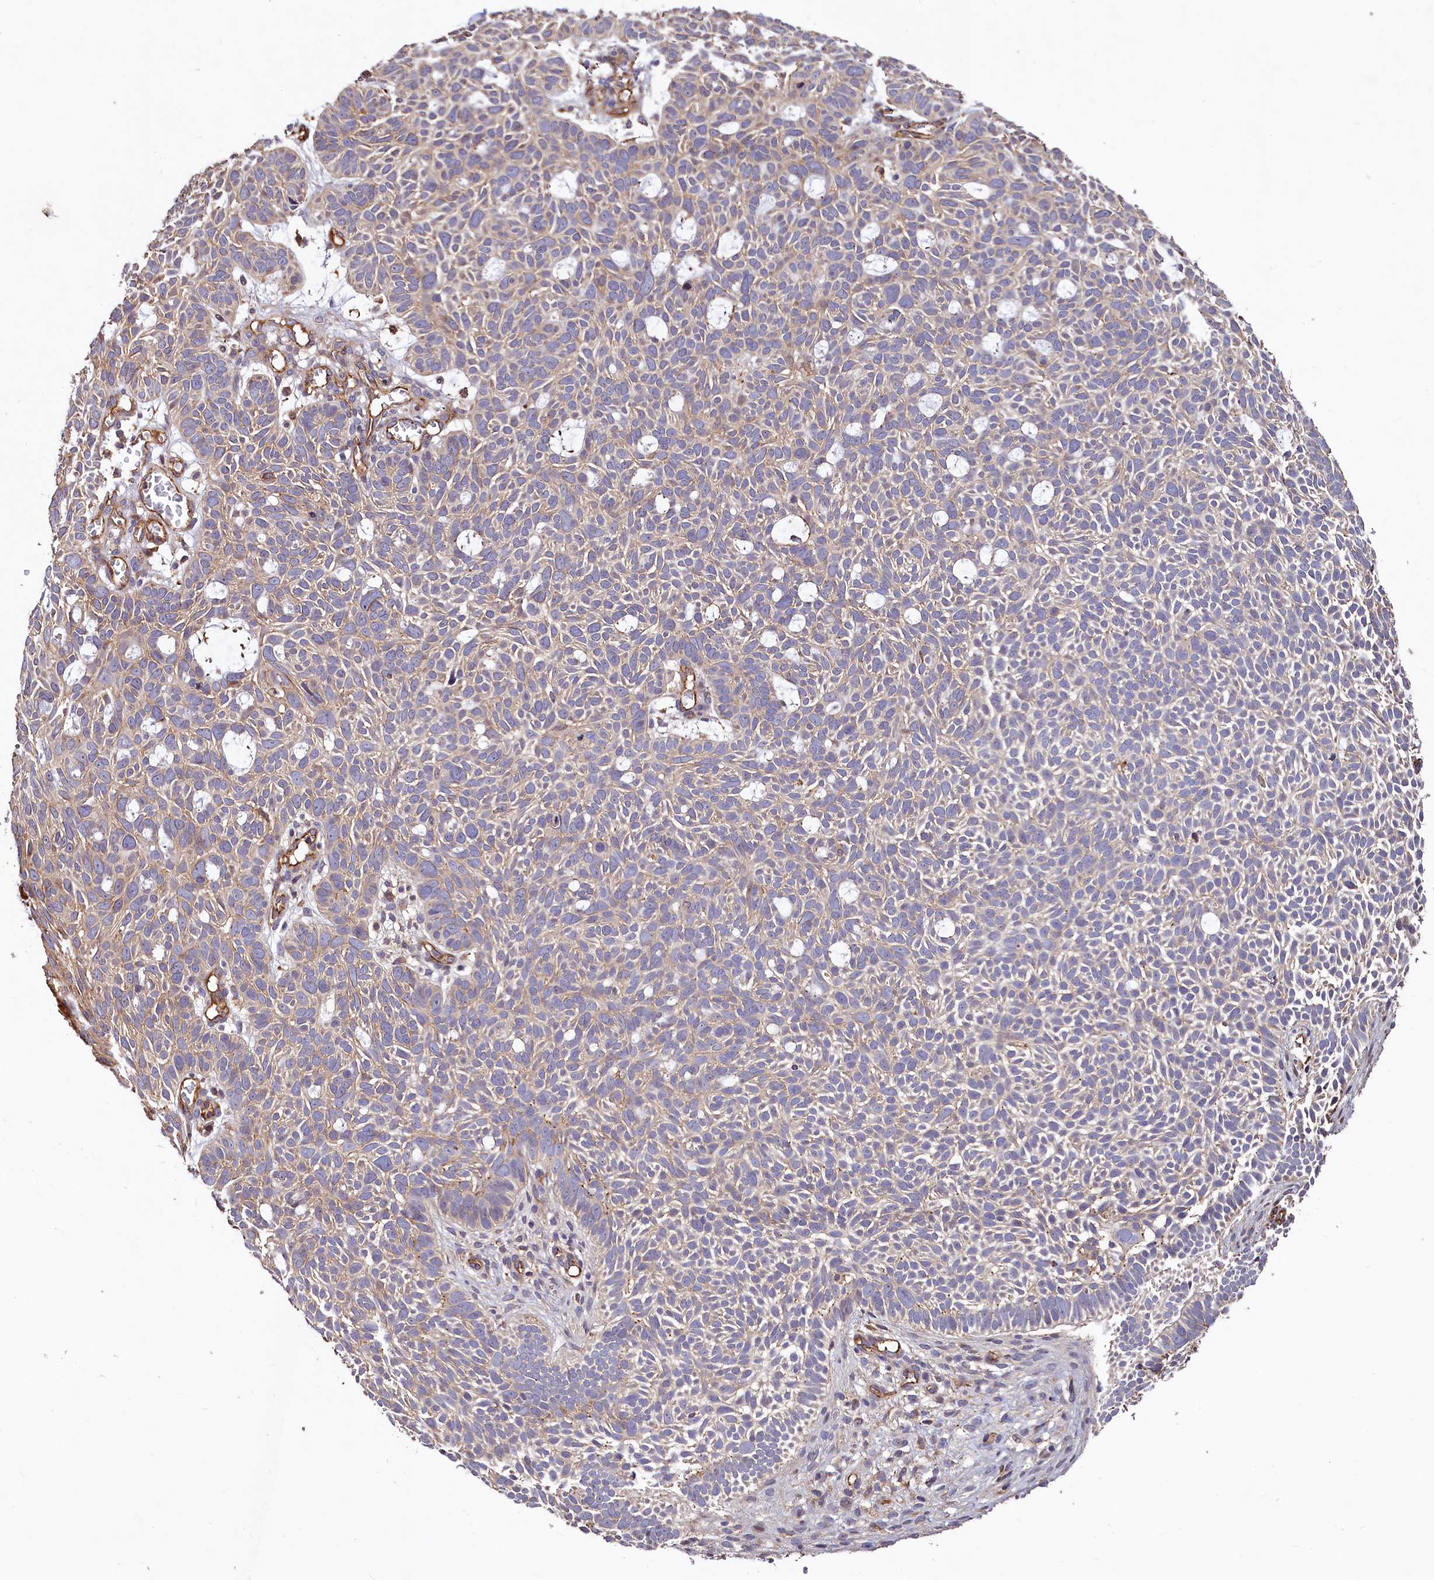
{"staining": {"intensity": "weak", "quantity": "<25%", "location": "cytoplasmic/membranous"}, "tissue": "skin cancer", "cell_type": "Tumor cells", "image_type": "cancer", "snomed": [{"axis": "morphology", "description": "Basal cell carcinoma"}, {"axis": "topography", "description": "Skin"}], "caption": "Image shows no protein expression in tumor cells of skin cancer (basal cell carcinoma) tissue.", "gene": "KLHDC4", "patient": {"sex": "male", "age": 69}}